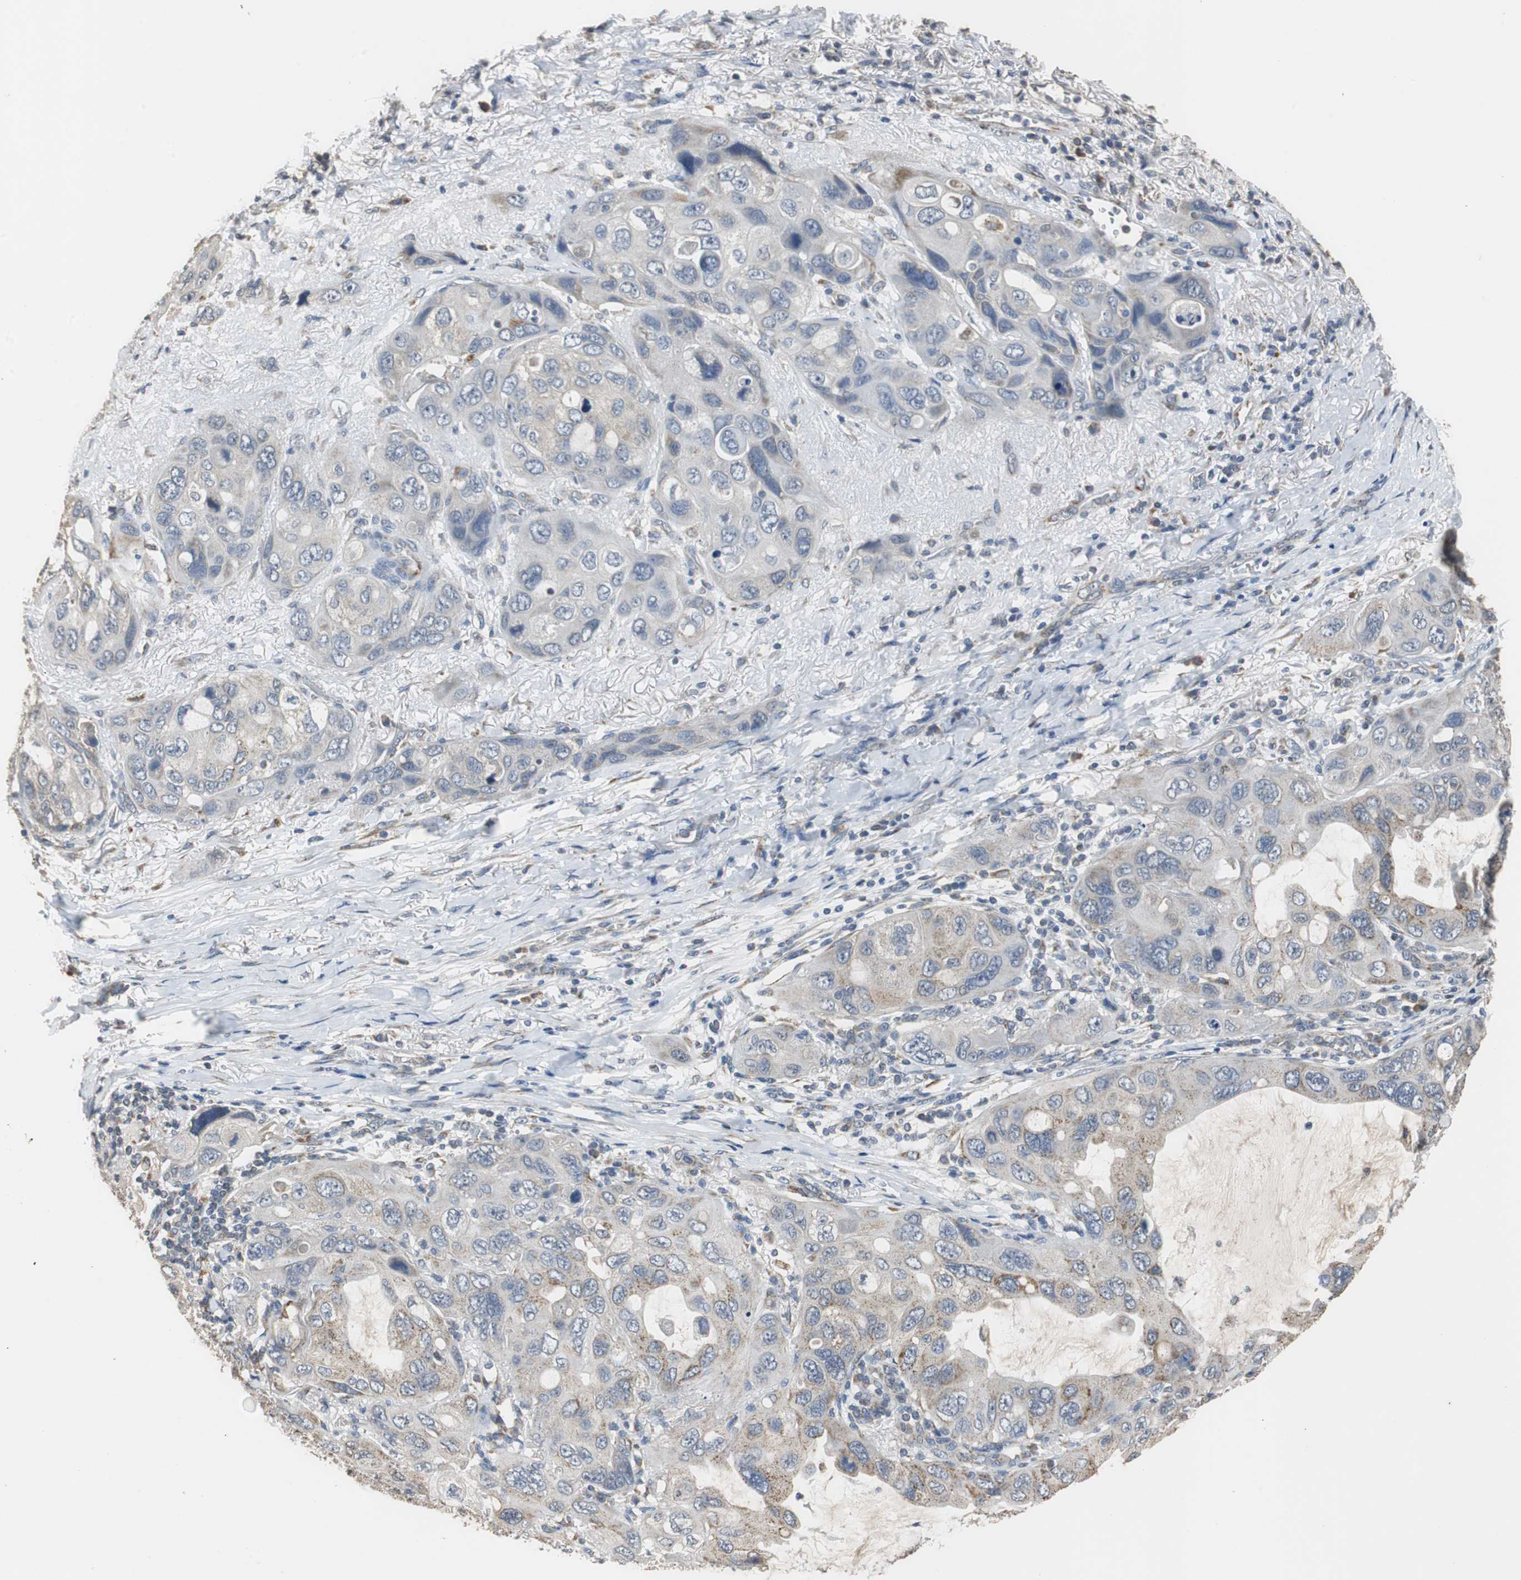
{"staining": {"intensity": "weak", "quantity": "<25%", "location": "cytoplasmic/membranous"}, "tissue": "lung cancer", "cell_type": "Tumor cells", "image_type": "cancer", "snomed": [{"axis": "morphology", "description": "Squamous cell carcinoma, NOS"}, {"axis": "topography", "description": "Lung"}], "caption": "Tumor cells show no significant staining in lung cancer (squamous cell carcinoma). (DAB (3,3'-diaminobenzidine) immunohistochemistry (IHC), high magnification).", "gene": "HMGCL", "patient": {"sex": "female", "age": 73}}